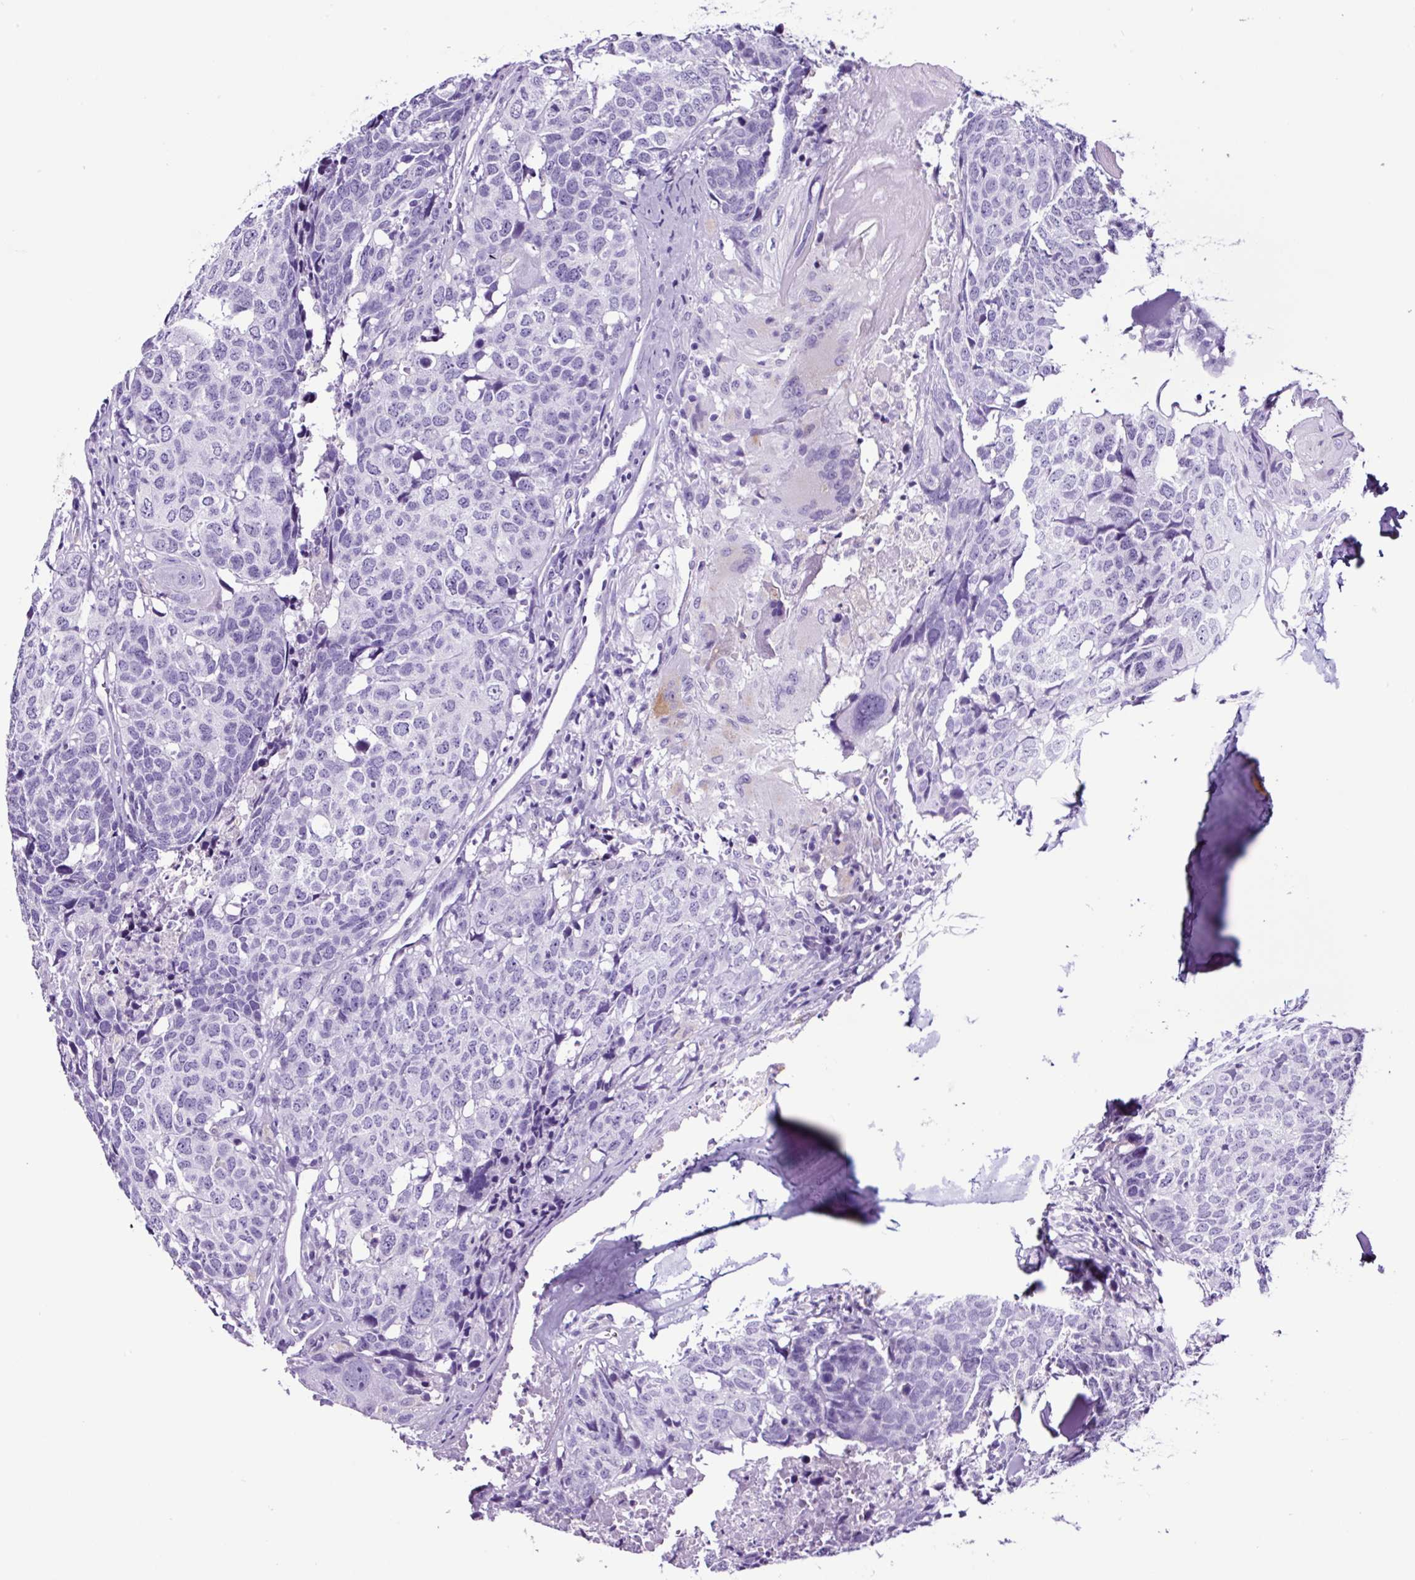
{"staining": {"intensity": "negative", "quantity": "none", "location": "none"}, "tissue": "head and neck cancer", "cell_type": "Tumor cells", "image_type": "cancer", "snomed": [{"axis": "morphology", "description": "Normal tissue, NOS"}, {"axis": "morphology", "description": "Squamous cell carcinoma, NOS"}, {"axis": "topography", "description": "Skeletal muscle"}, {"axis": "topography", "description": "Vascular tissue"}, {"axis": "topography", "description": "Peripheral nerve tissue"}, {"axis": "topography", "description": "Head-Neck"}], "caption": "DAB immunohistochemical staining of head and neck cancer (squamous cell carcinoma) exhibits no significant staining in tumor cells.", "gene": "FBXL7", "patient": {"sex": "male", "age": 66}}